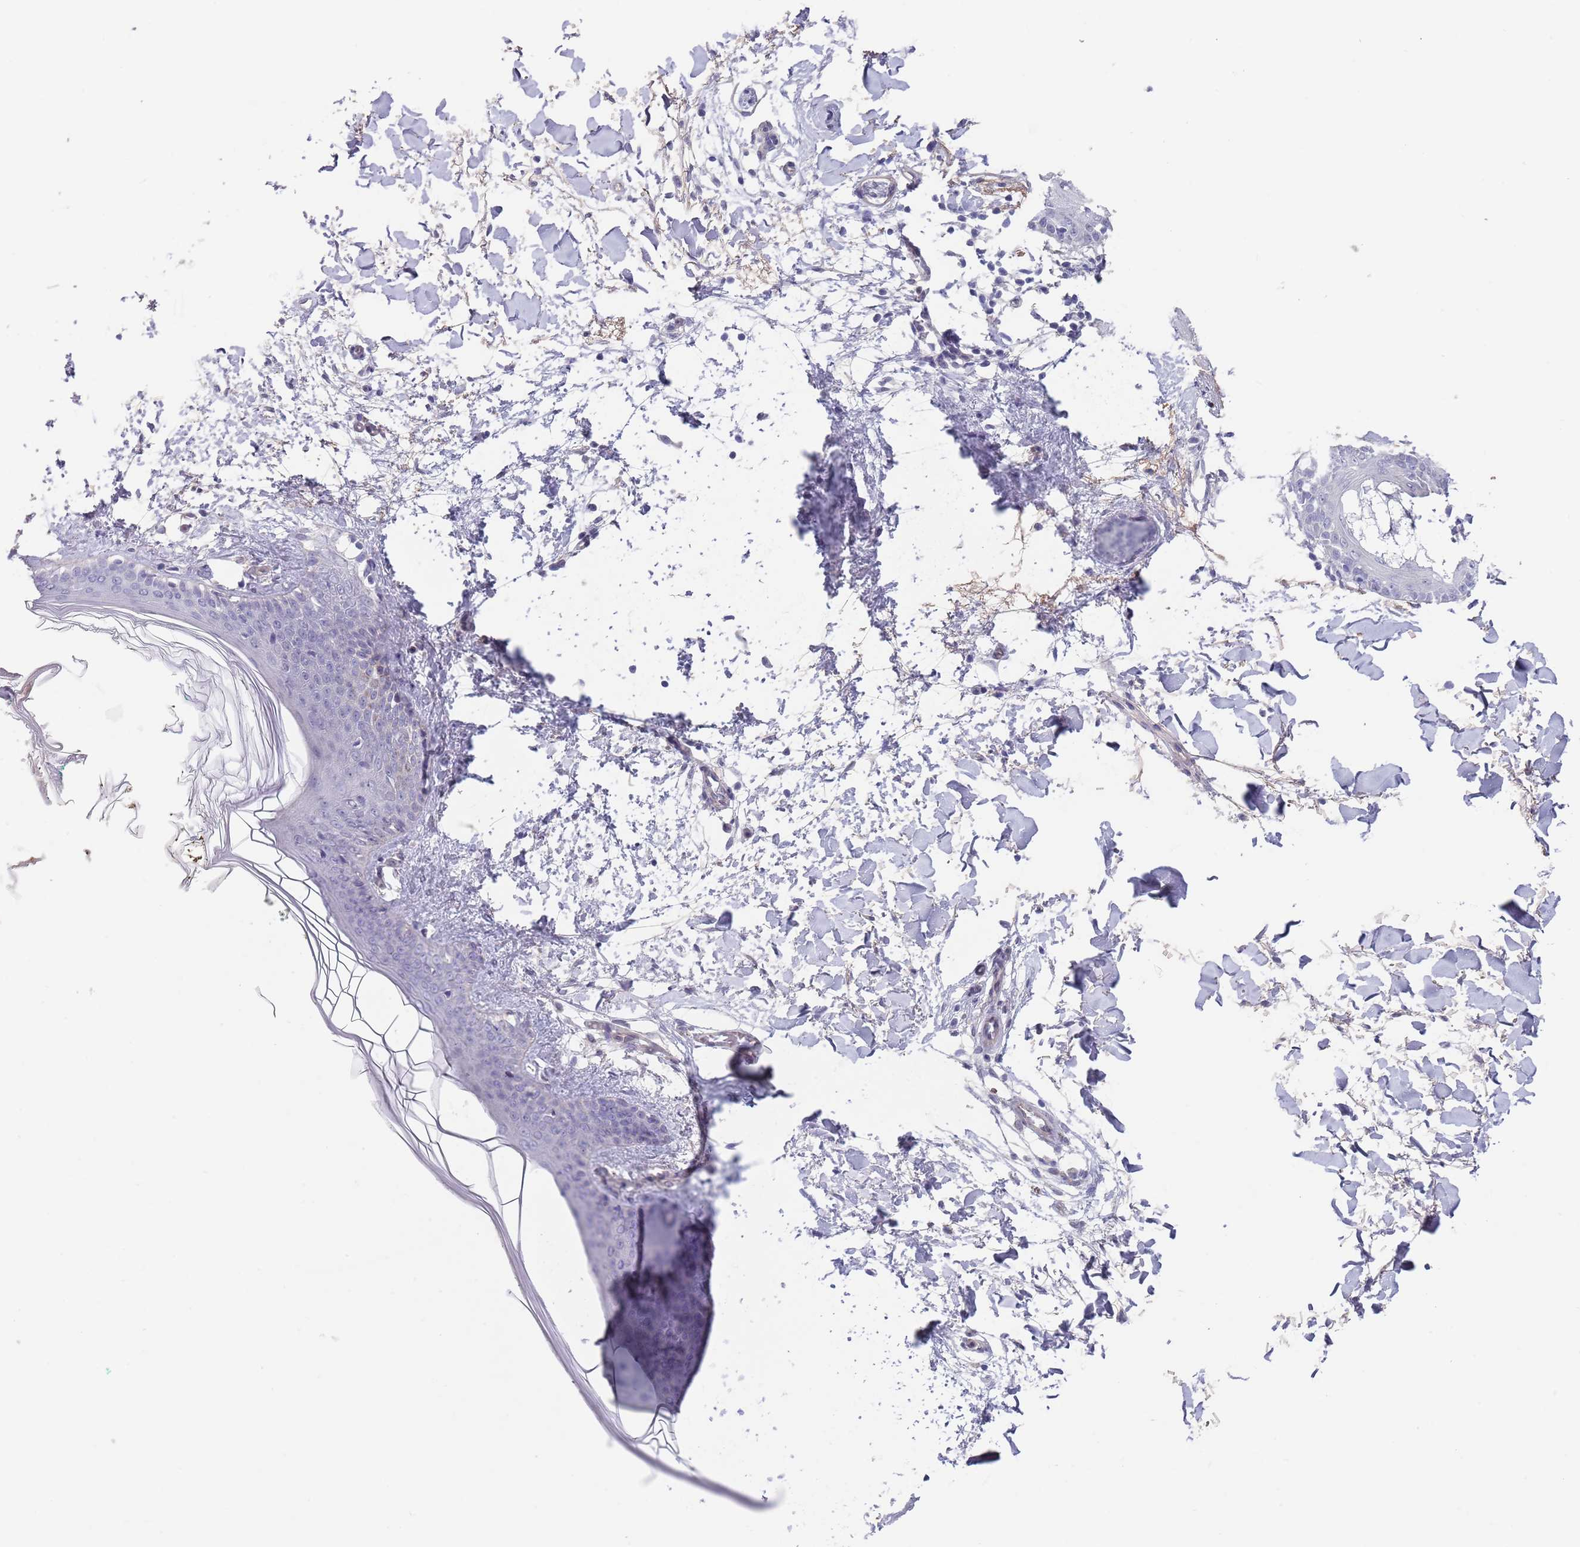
{"staining": {"intensity": "negative", "quantity": "none", "location": "none"}, "tissue": "skin", "cell_type": "Fibroblasts", "image_type": "normal", "snomed": [{"axis": "morphology", "description": "Normal tissue, NOS"}, {"axis": "topography", "description": "Skin"}], "caption": "Immunohistochemistry histopathology image of normal skin: skin stained with DAB shows no significant protein staining in fibroblasts.", "gene": "RNF169", "patient": {"sex": "female", "age": 34}}